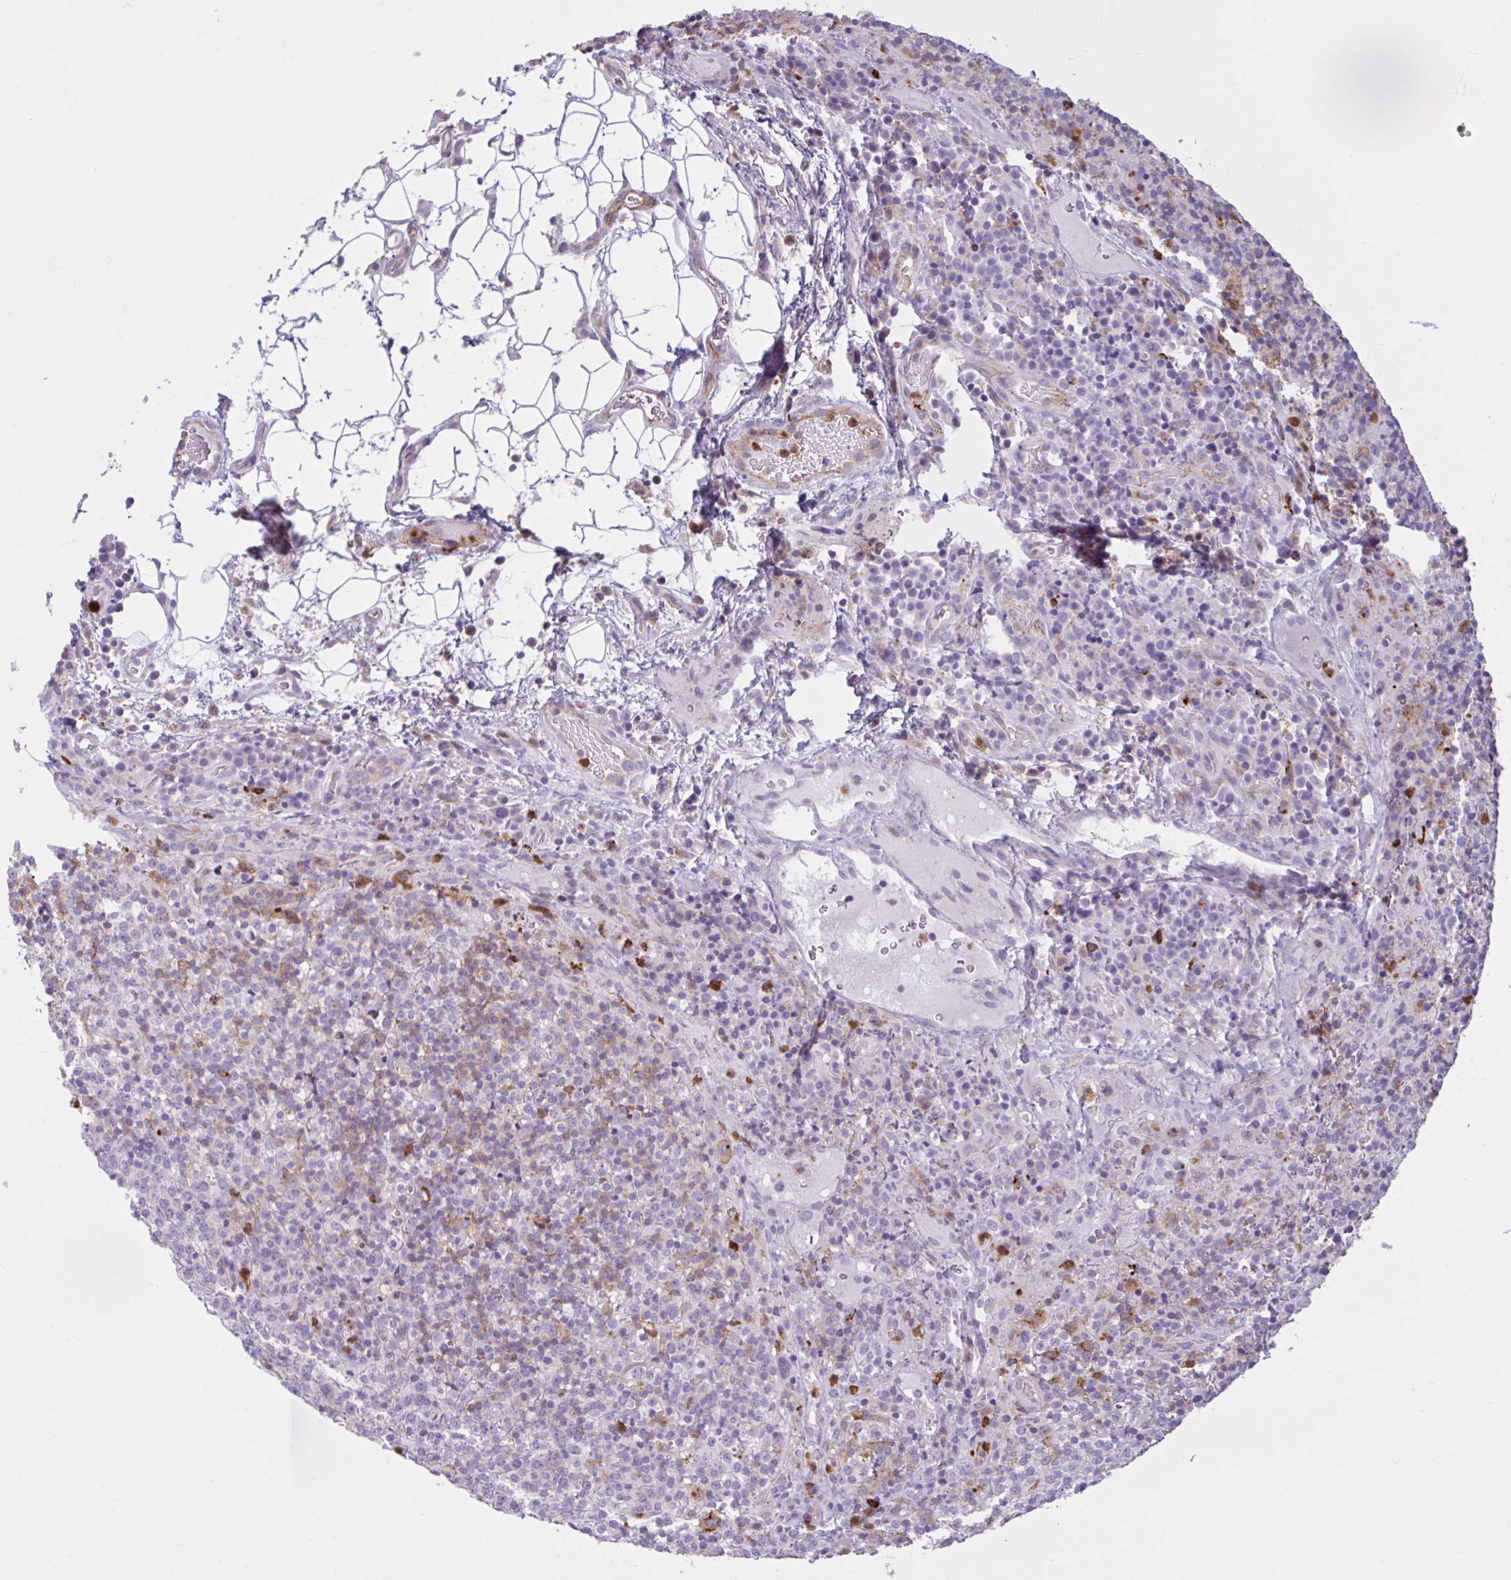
{"staining": {"intensity": "negative", "quantity": "none", "location": "none"}, "tissue": "lymphoma", "cell_type": "Tumor cells", "image_type": "cancer", "snomed": [{"axis": "morphology", "description": "Malignant lymphoma, non-Hodgkin's type, High grade"}, {"axis": "topography", "description": "Lymph node"}], "caption": "Malignant lymphoma, non-Hodgkin's type (high-grade) was stained to show a protein in brown. There is no significant staining in tumor cells.", "gene": "CEP120", "patient": {"sex": "male", "age": 54}}